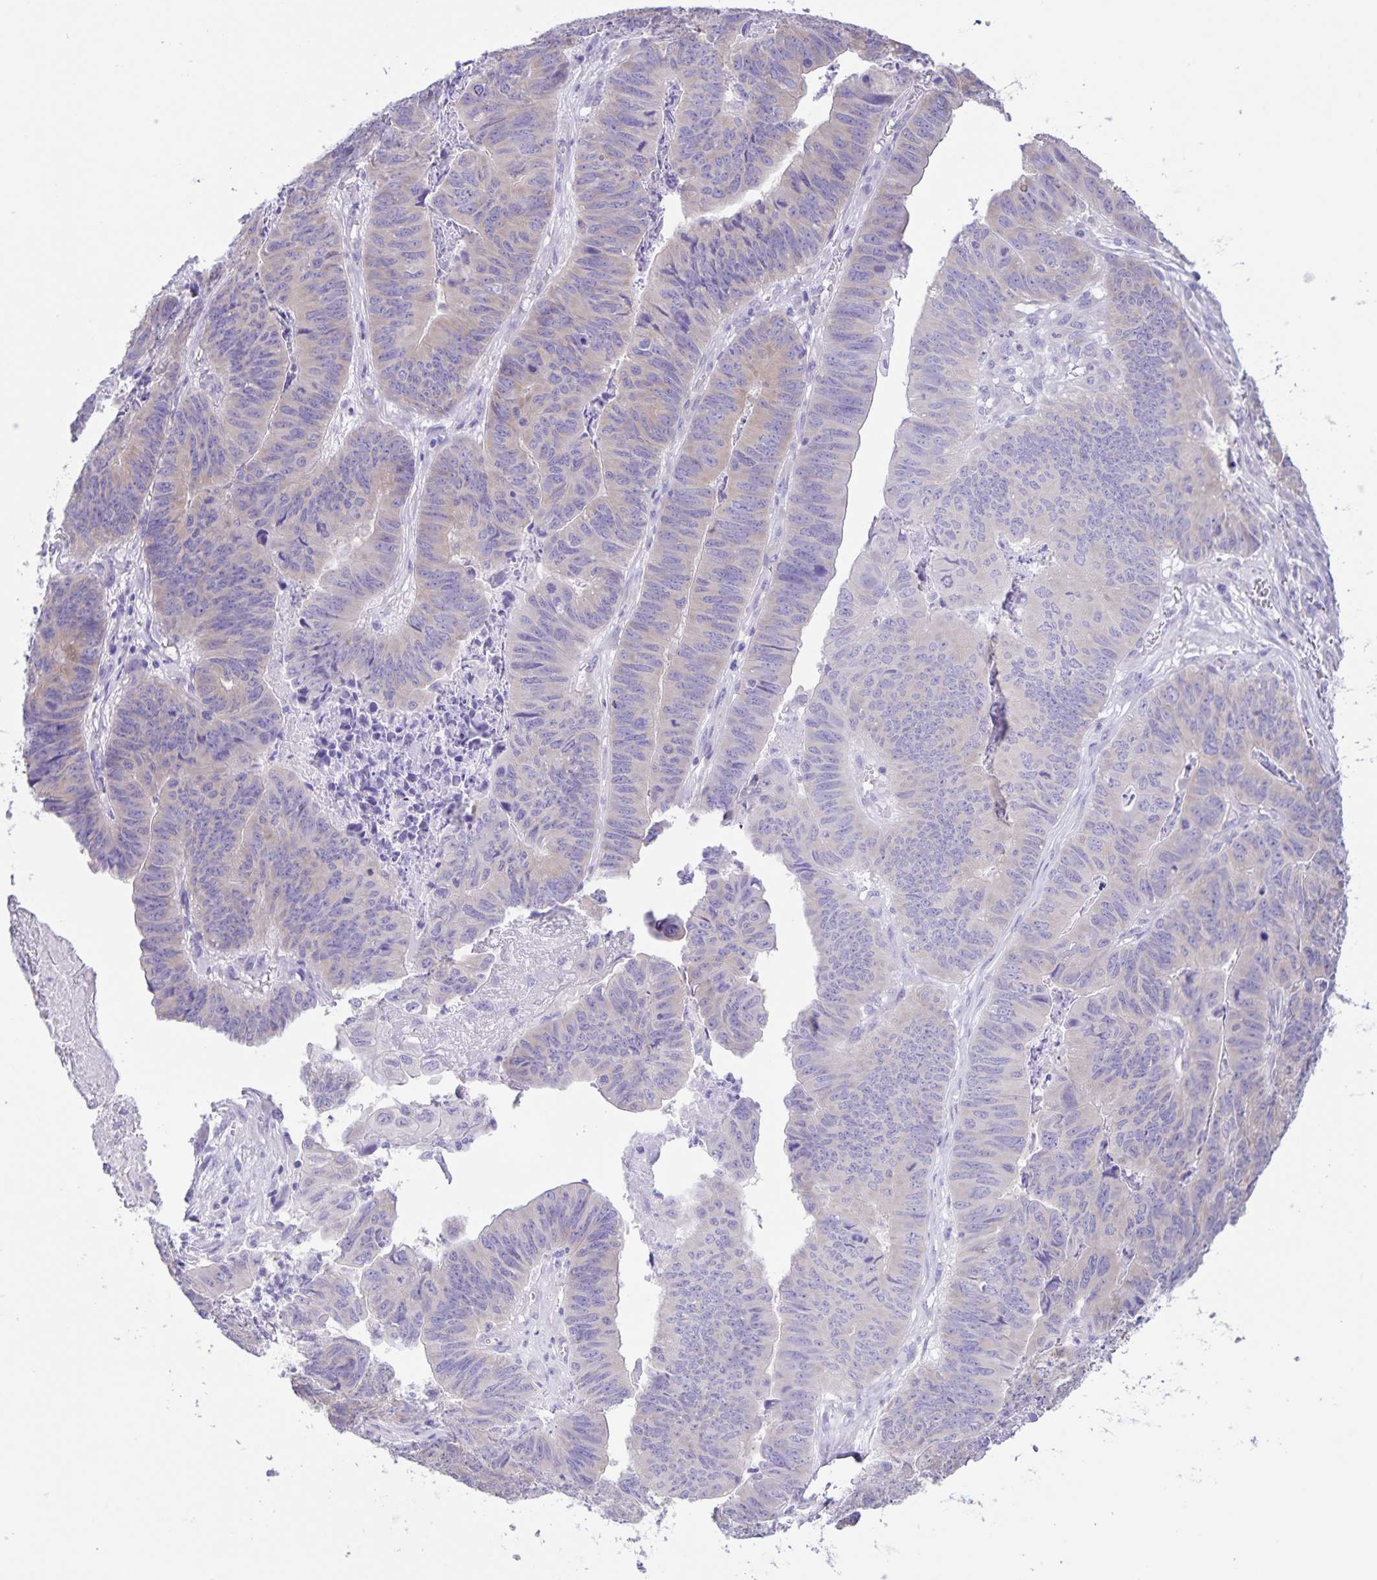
{"staining": {"intensity": "weak", "quantity": "<25%", "location": "cytoplasmic/membranous"}, "tissue": "stomach cancer", "cell_type": "Tumor cells", "image_type": "cancer", "snomed": [{"axis": "morphology", "description": "Adenocarcinoma, NOS"}, {"axis": "topography", "description": "Stomach, lower"}], "caption": "Protein analysis of stomach cancer displays no significant positivity in tumor cells.", "gene": "CAPSL", "patient": {"sex": "male", "age": 77}}